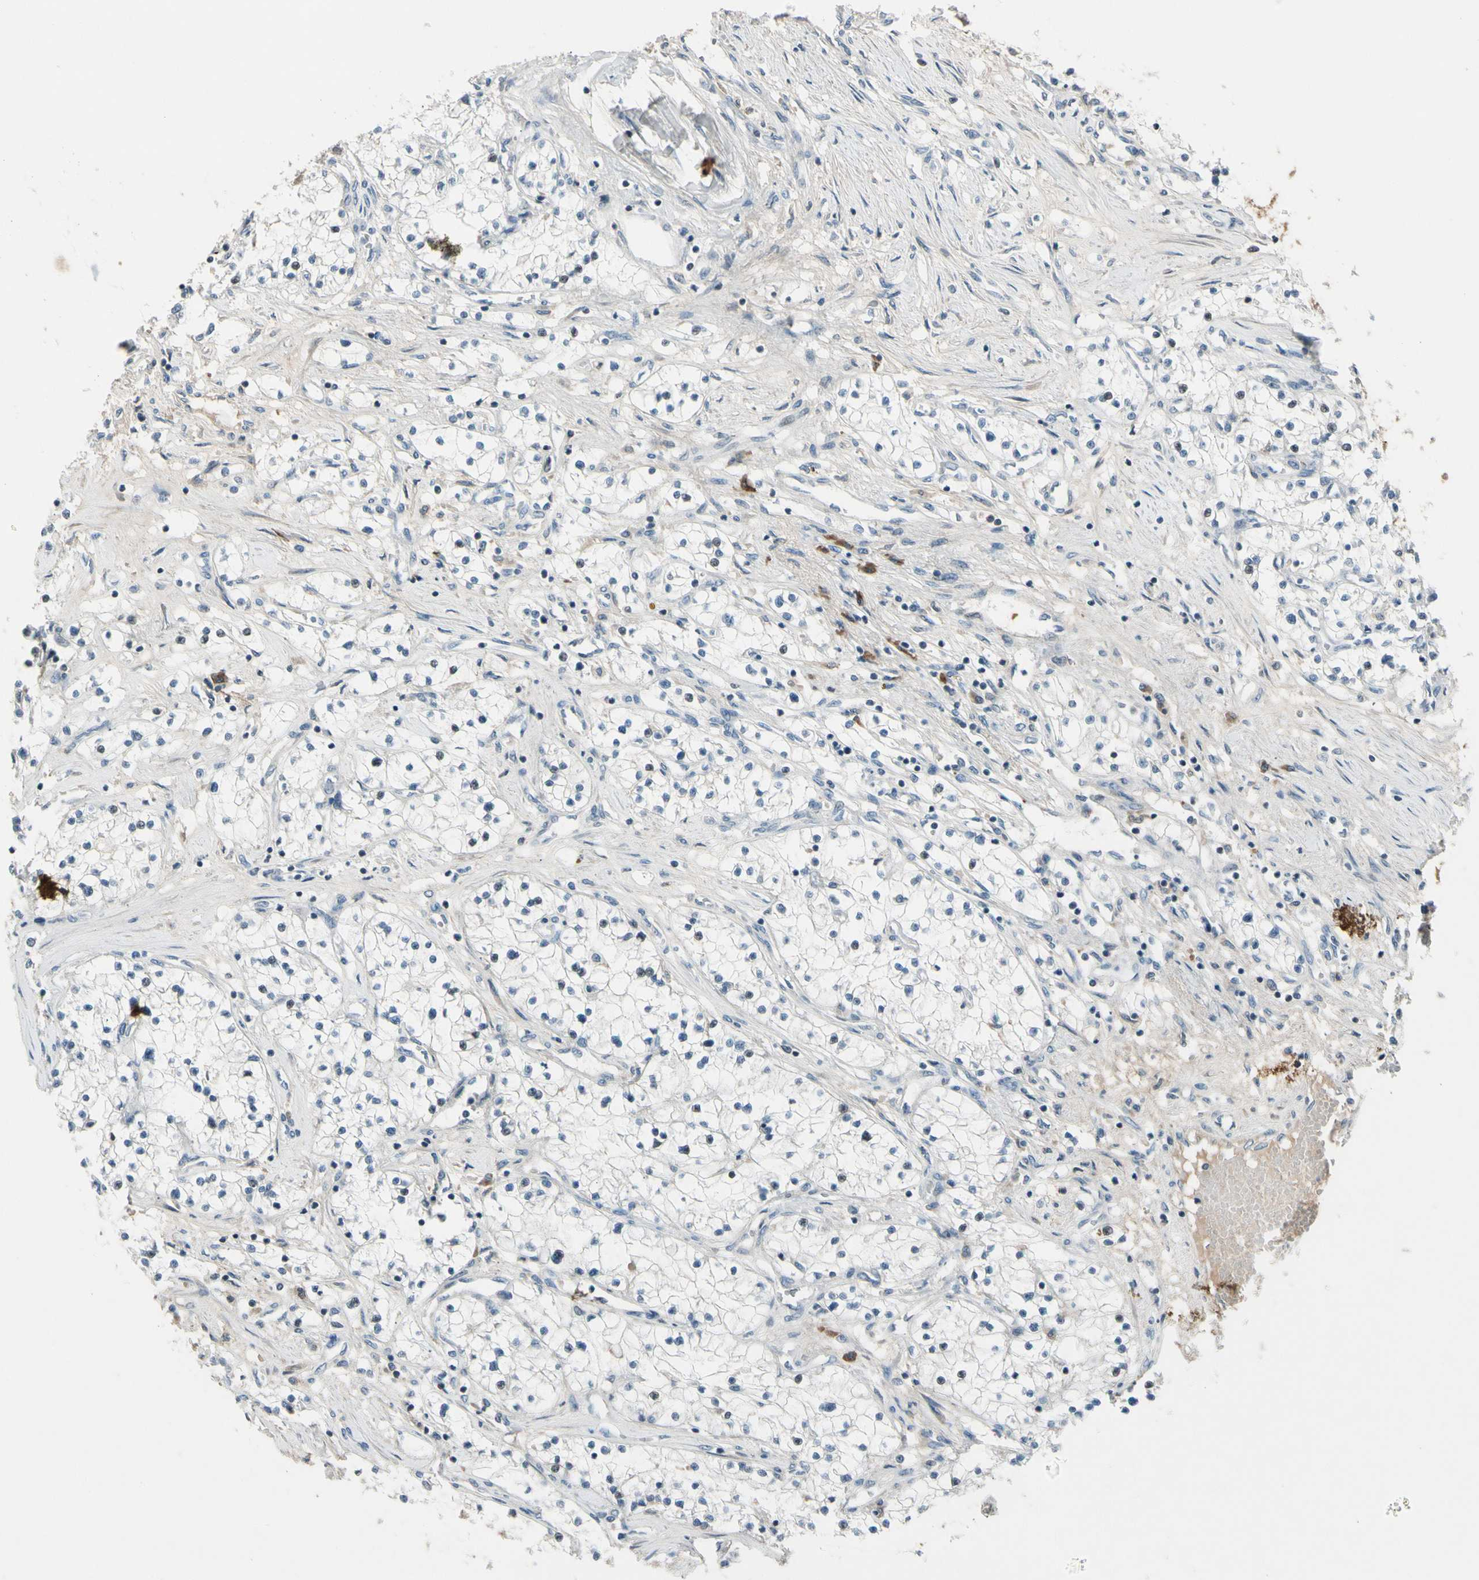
{"staining": {"intensity": "negative", "quantity": "none", "location": "none"}, "tissue": "renal cancer", "cell_type": "Tumor cells", "image_type": "cancer", "snomed": [{"axis": "morphology", "description": "Adenocarcinoma, NOS"}, {"axis": "topography", "description": "Kidney"}], "caption": "Immunohistochemistry (IHC) photomicrograph of human renal adenocarcinoma stained for a protein (brown), which exhibits no positivity in tumor cells.", "gene": "PDPN", "patient": {"sex": "male", "age": 68}}